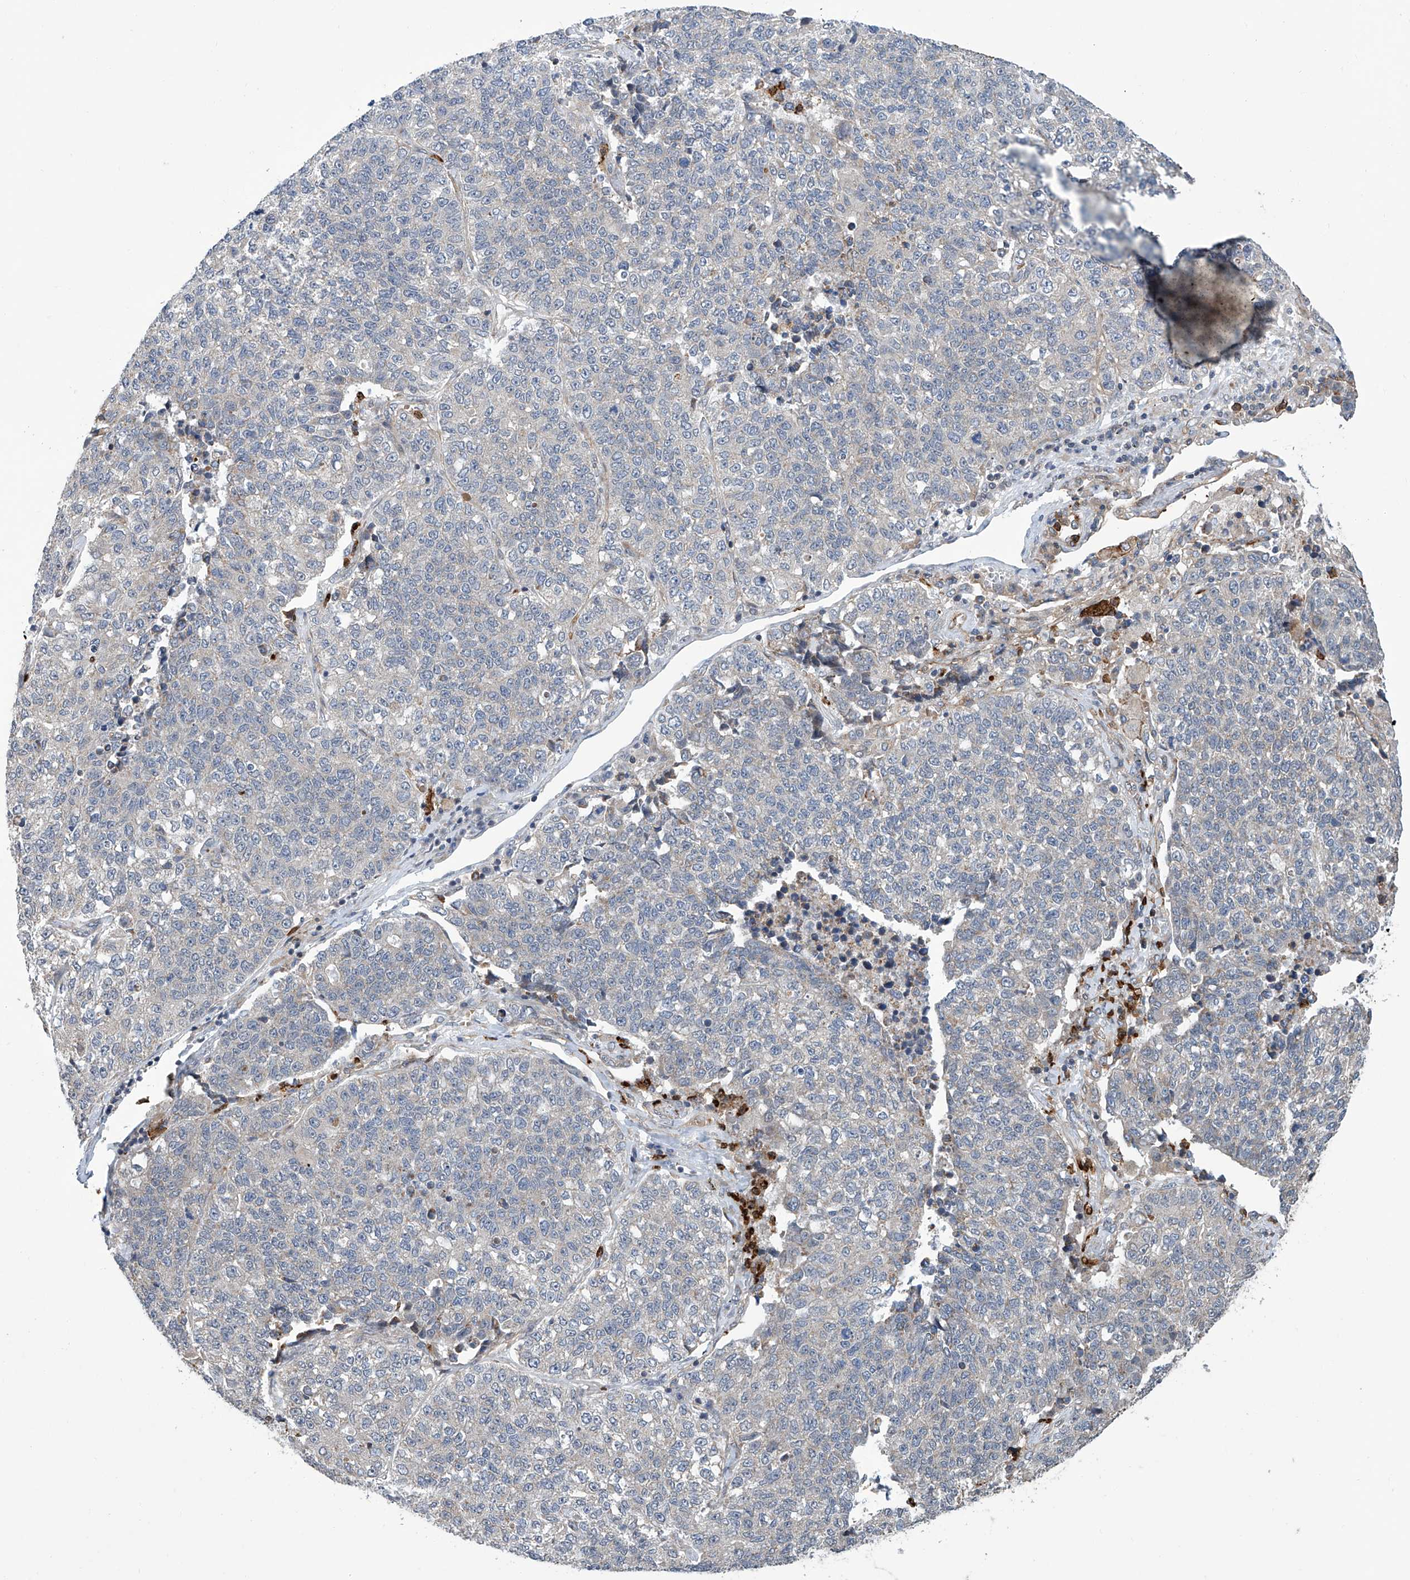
{"staining": {"intensity": "negative", "quantity": "none", "location": "none"}, "tissue": "lung cancer", "cell_type": "Tumor cells", "image_type": "cancer", "snomed": [{"axis": "morphology", "description": "Adenocarcinoma, NOS"}, {"axis": "topography", "description": "Lung"}], "caption": "Immunohistochemistry micrograph of lung adenocarcinoma stained for a protein (brown), which displays no staining in tumor cells.", "gene": "EIF2D", "patient": {"sex": "male", "age": 49}}